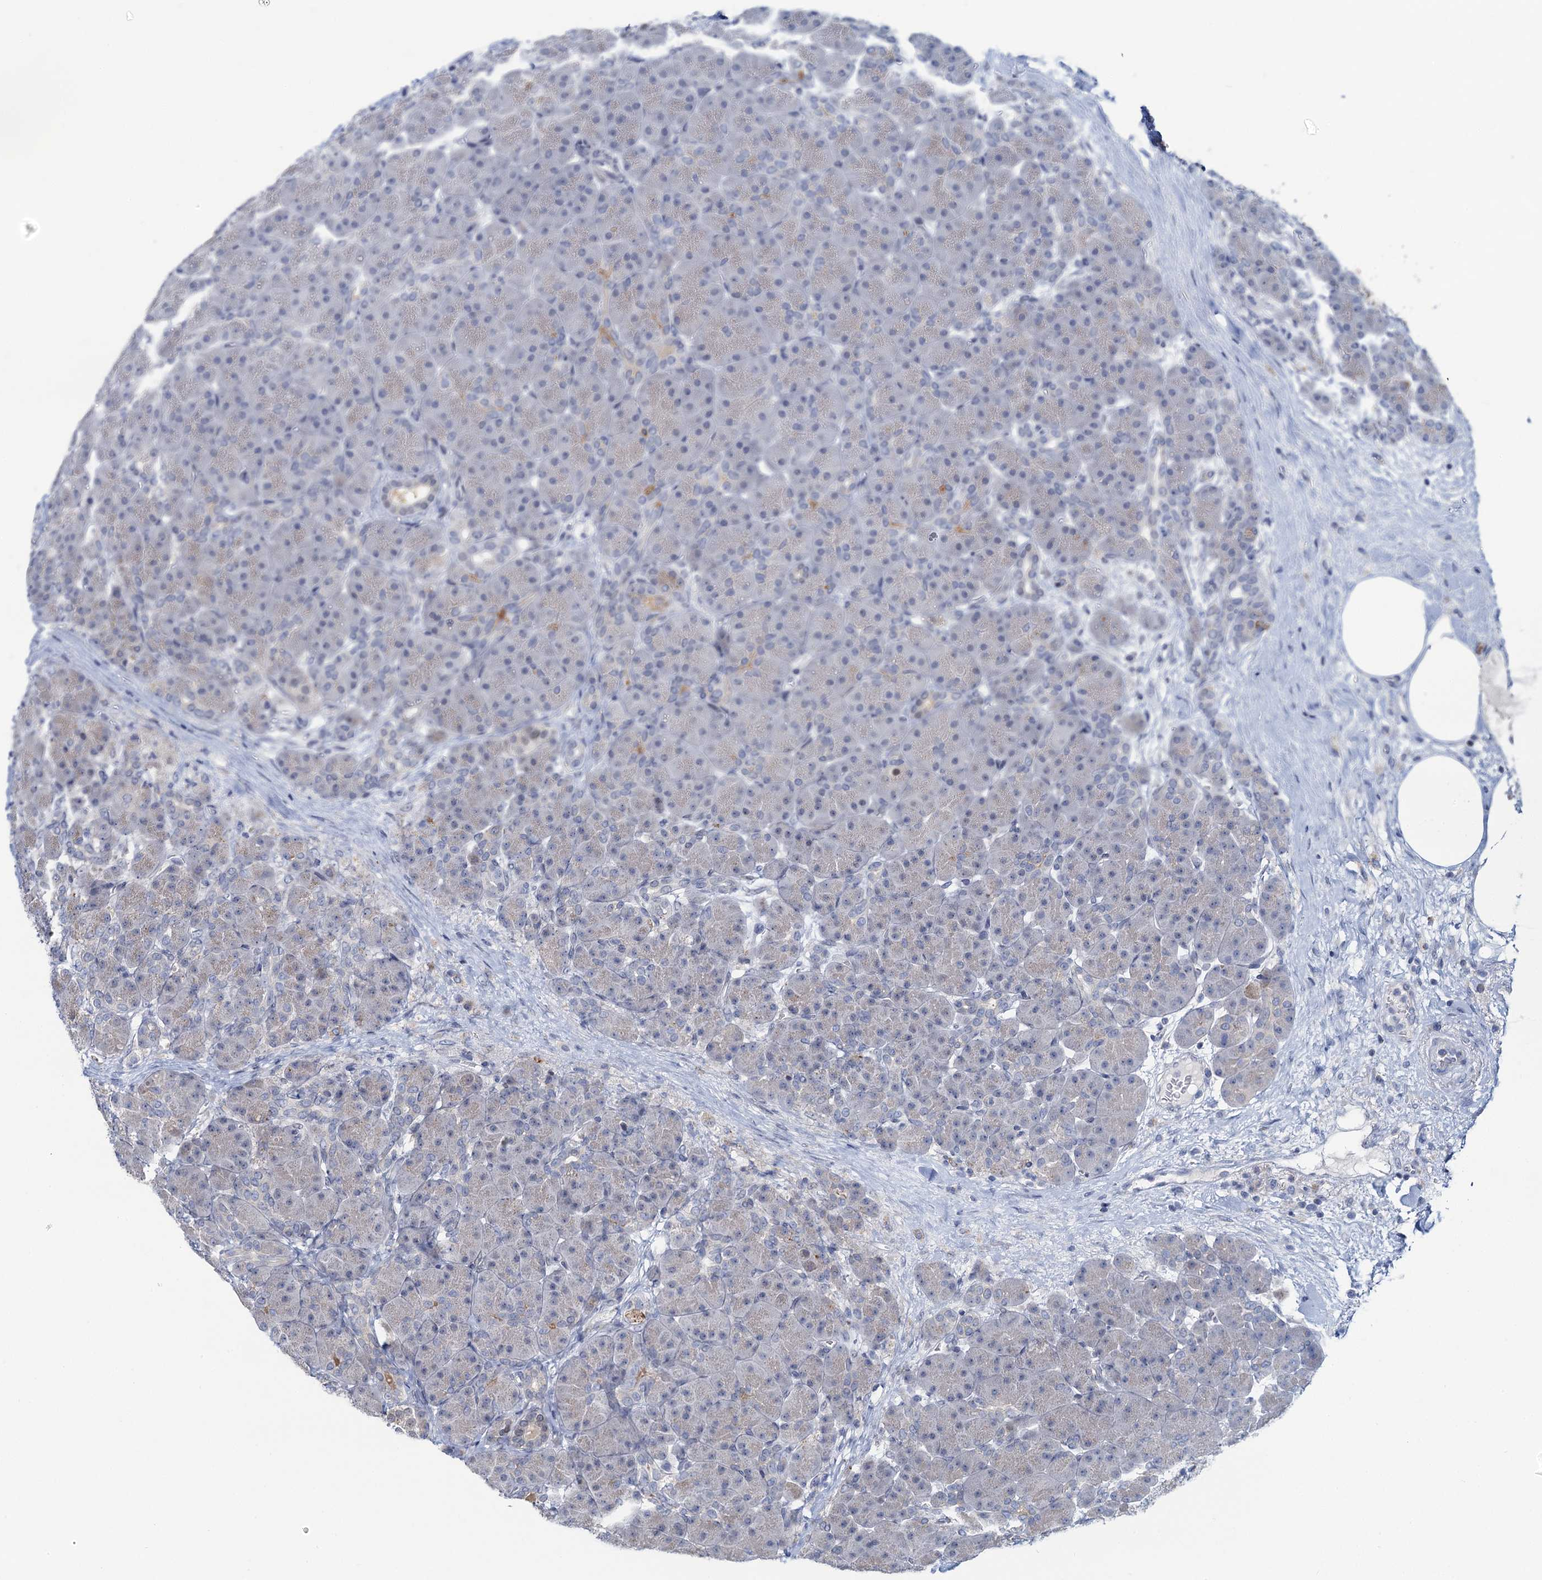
{"staining": {"intensity": "weak", "quantity": "<25%", "location": "cytoplasmic/membranous"}, "tissue": "pancreas", "cell_type": "Exocrine glandular cells", "image_type": "normal", "snomed": [{"axis": "morphology", "description": "Normal tissue, NOS"}, {"axis": "topography", "description": "Pancreas"}], "caption": "Pancreas stained for a protein using immunohistochemistry exhibits no staining exocrine glandular cells.", "gene": "TOX3", "patient": {"sex": "male", "age": 66}}